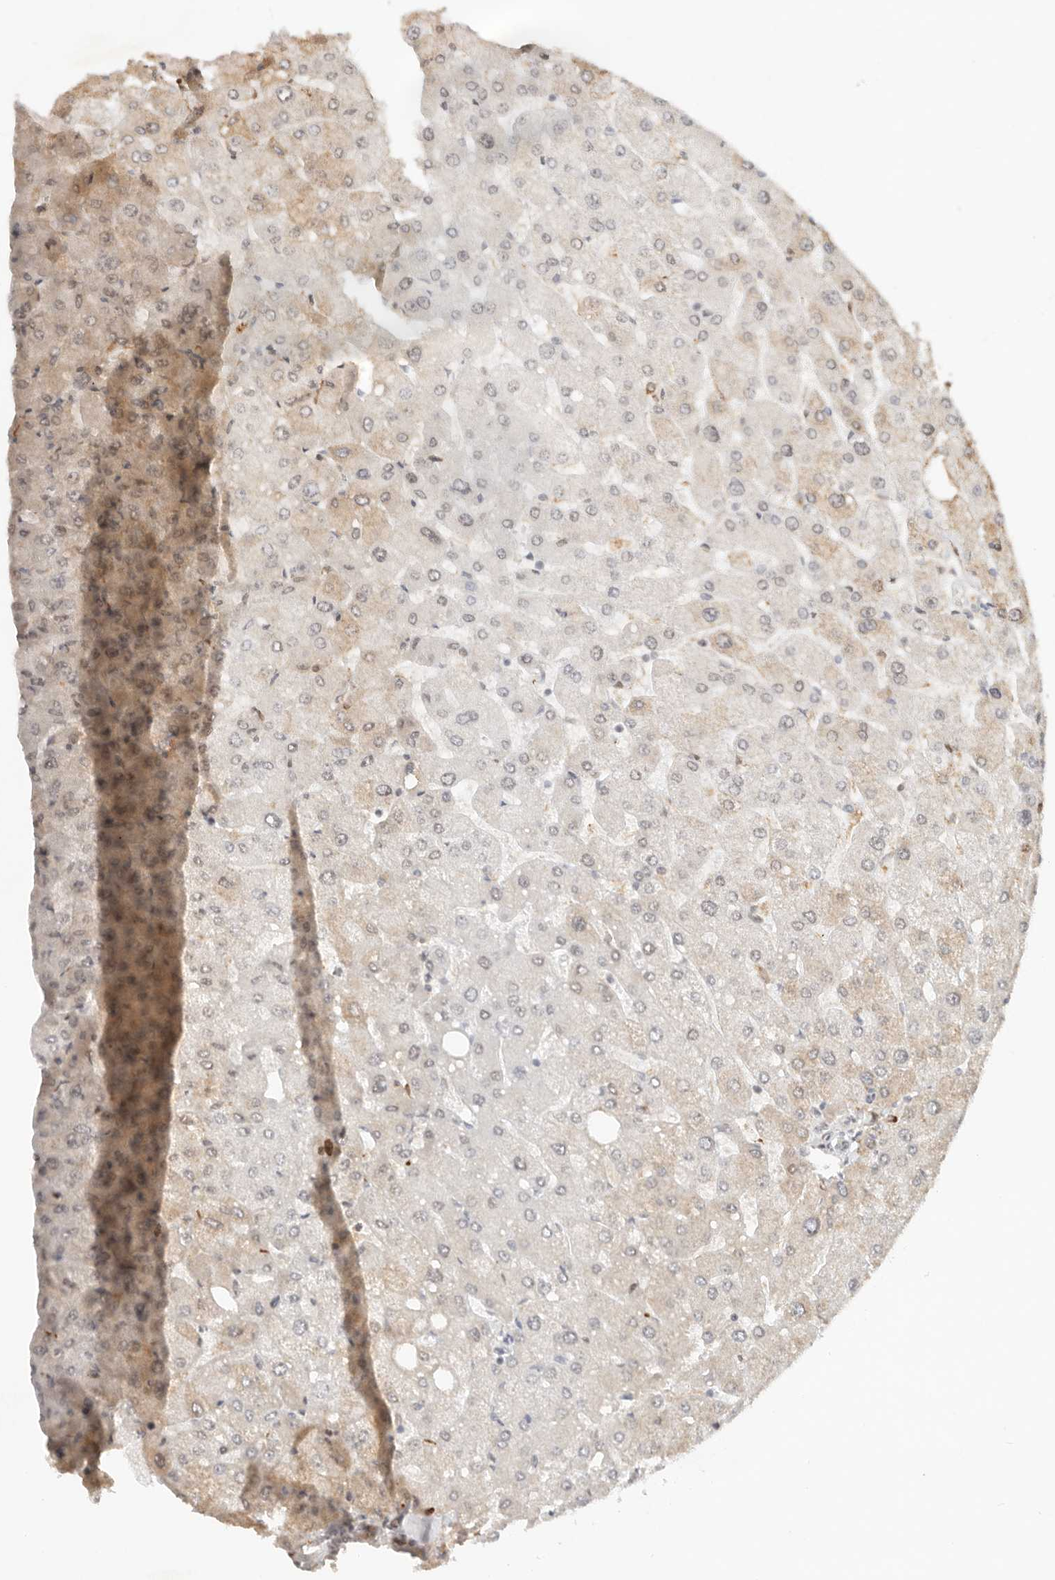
{"staining": {"intensity": "negative", "quantity": "none", "location": "none"}, "tissue": "liver", "cell_type": "Cholangiocytes", "image_type": "normal", "snomed": [{"axis": "morphology", "description": "Normal tissue, NOS"}, {"axis": "topography", "description": "Liver"}], "caption": "Micrograph shows no protein staining in cholangiocytes of benign liver.", "gene": "NPAS2", "patient": {"sex": "male", "age": 55}}